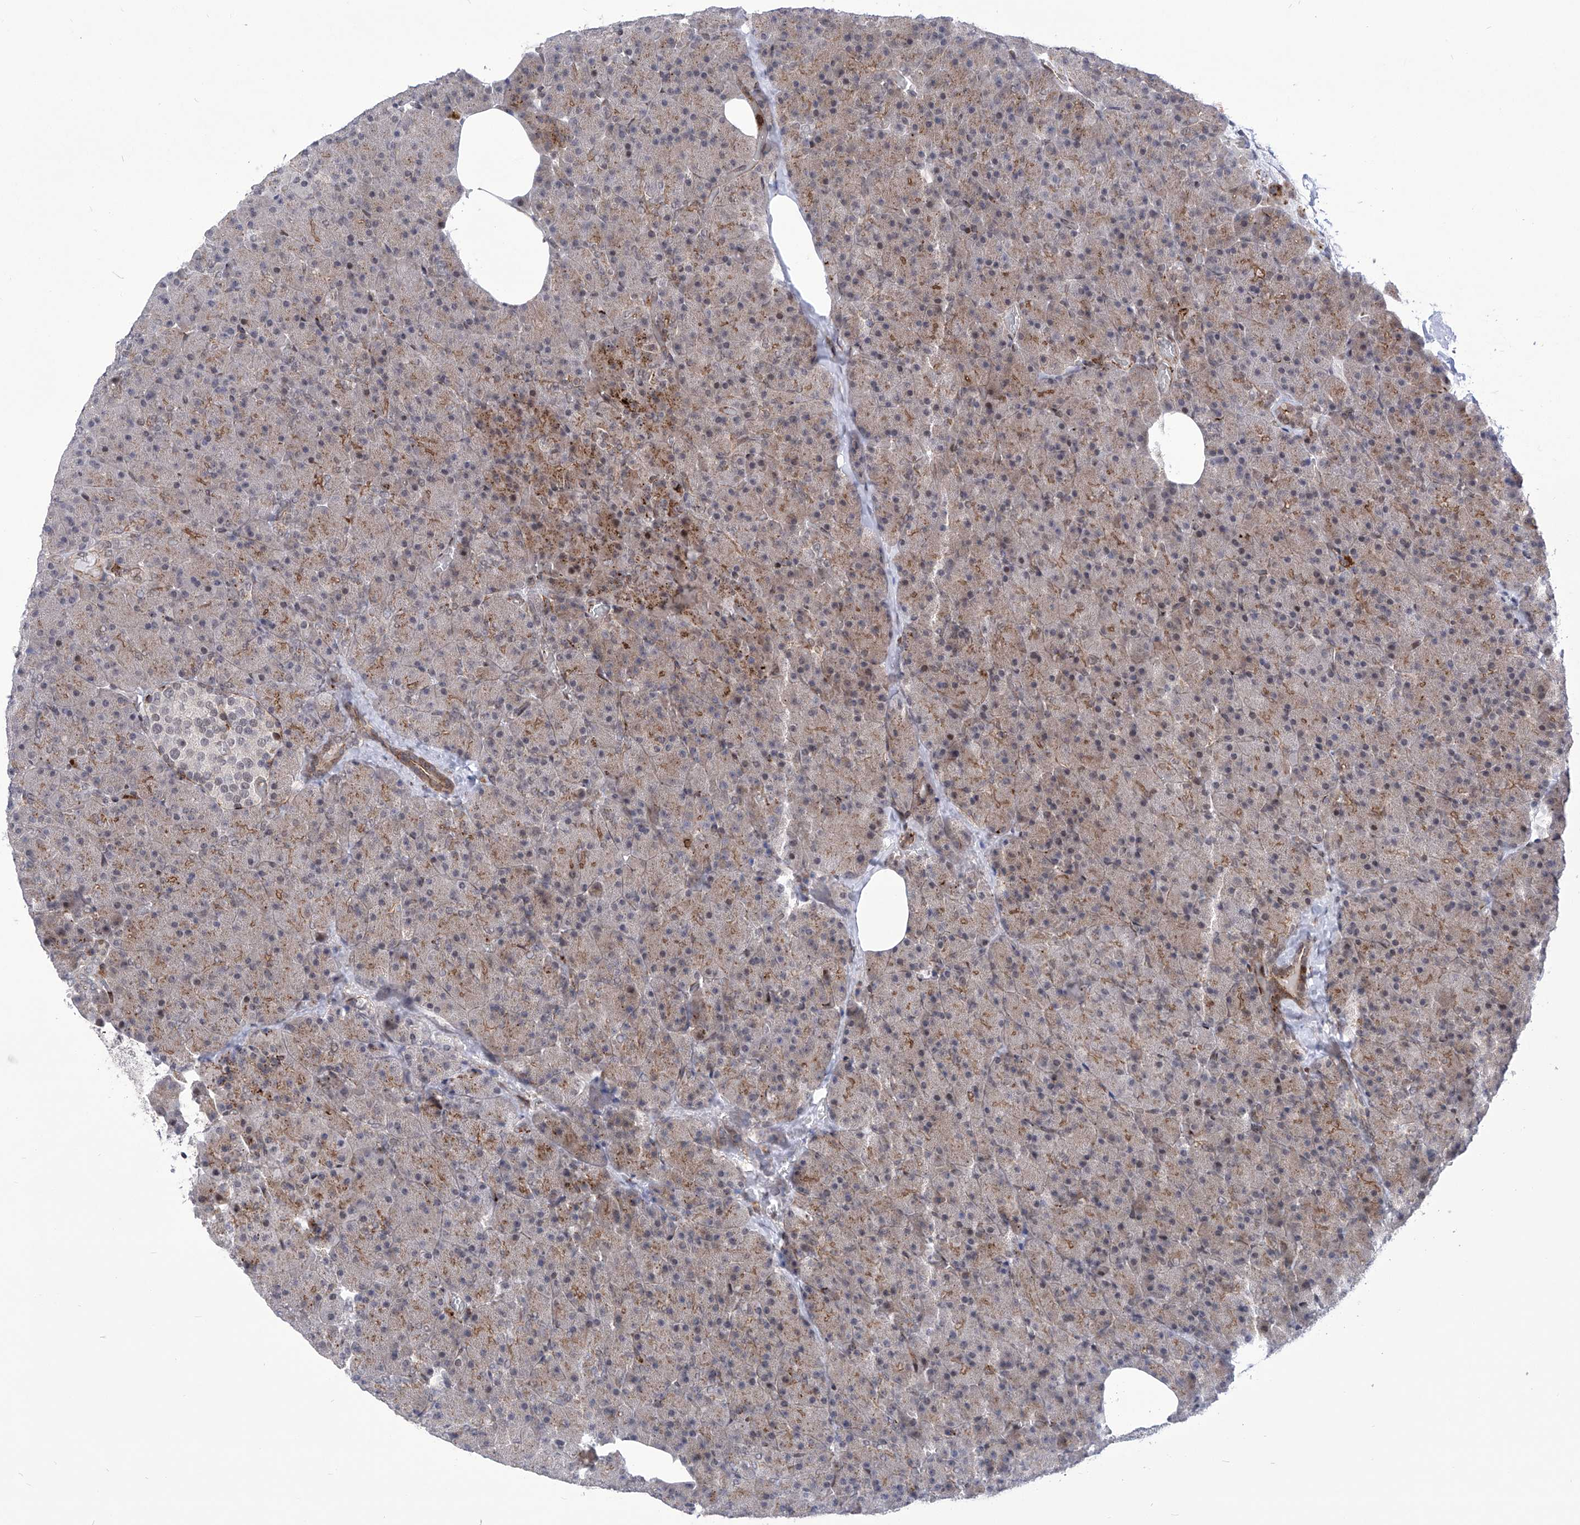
{"staining": {"intensity": "moderate", "quantity": "25%-75%", "location": "cytoplasmic/membranous"}, "tissue": "pancreas", "cell_type": "Exocrine glandular cells", "image_type": "normal", "snomed": [{"axis": "morphology", "description": "Normal tissue, NOS"}, {"axis": "morphology", "description": "Carcinoid, malignant, NOS"}, {"axis": "topography", "description": "Pancreas"}], "caption": "IHC (DAB (3,3'-diaminobenzidine)) staining of normal pancreas demonstrates moderate cytoplasmic/membranous protein positivity in approximately 25%-75% of exocrine glandular cells.", "gene": "CEP290", "patient": {"sex": "female", "age": 35}}